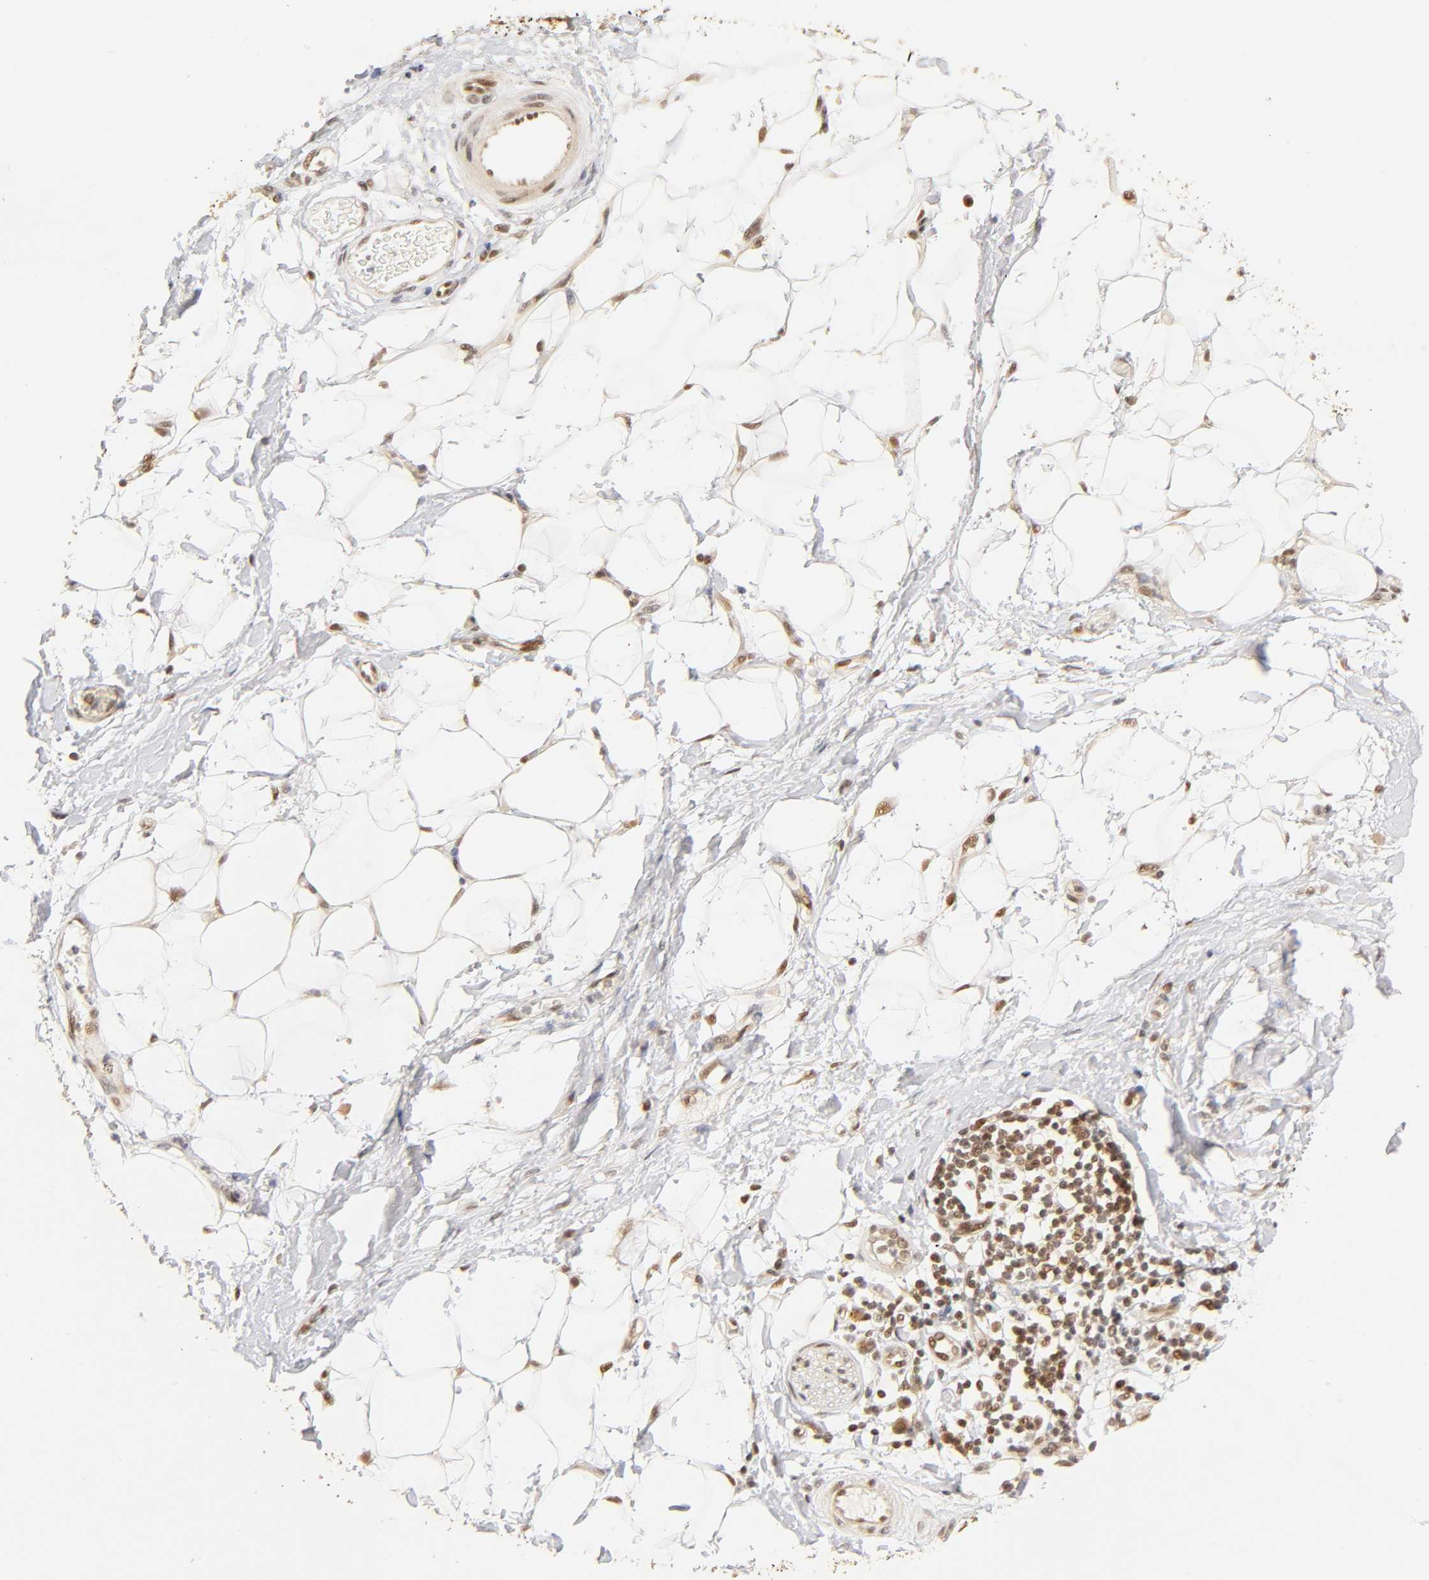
{"staining": {"intensity": "moderate", "quantity": ">75%", "location": "nuclear"}, "tissue": "adipose tissue", "cell_type": "Adipocytes", "image_type": "normal", "snomed": [{"axis": "morphology", "description": "Normal tissue, NOS"}, {"axis": "morphology", "description": "Urothelial carcinoma, High grade"}, {"axis": "topography", "description": "Vascular tissue"}, {"axis": "topography", "description": "Urinary bladder"}], "caption": "Protein staining exhibits moderate nuclear positivity in about >75% of adipocytes in unremarkable adipose tissue. (DAB (3,3'-diaminobenzidine) = brown stain, brightfield microscopy at high magnification).", "gene": "TAF10", "patient": {"sex": "female", "age": 56}}